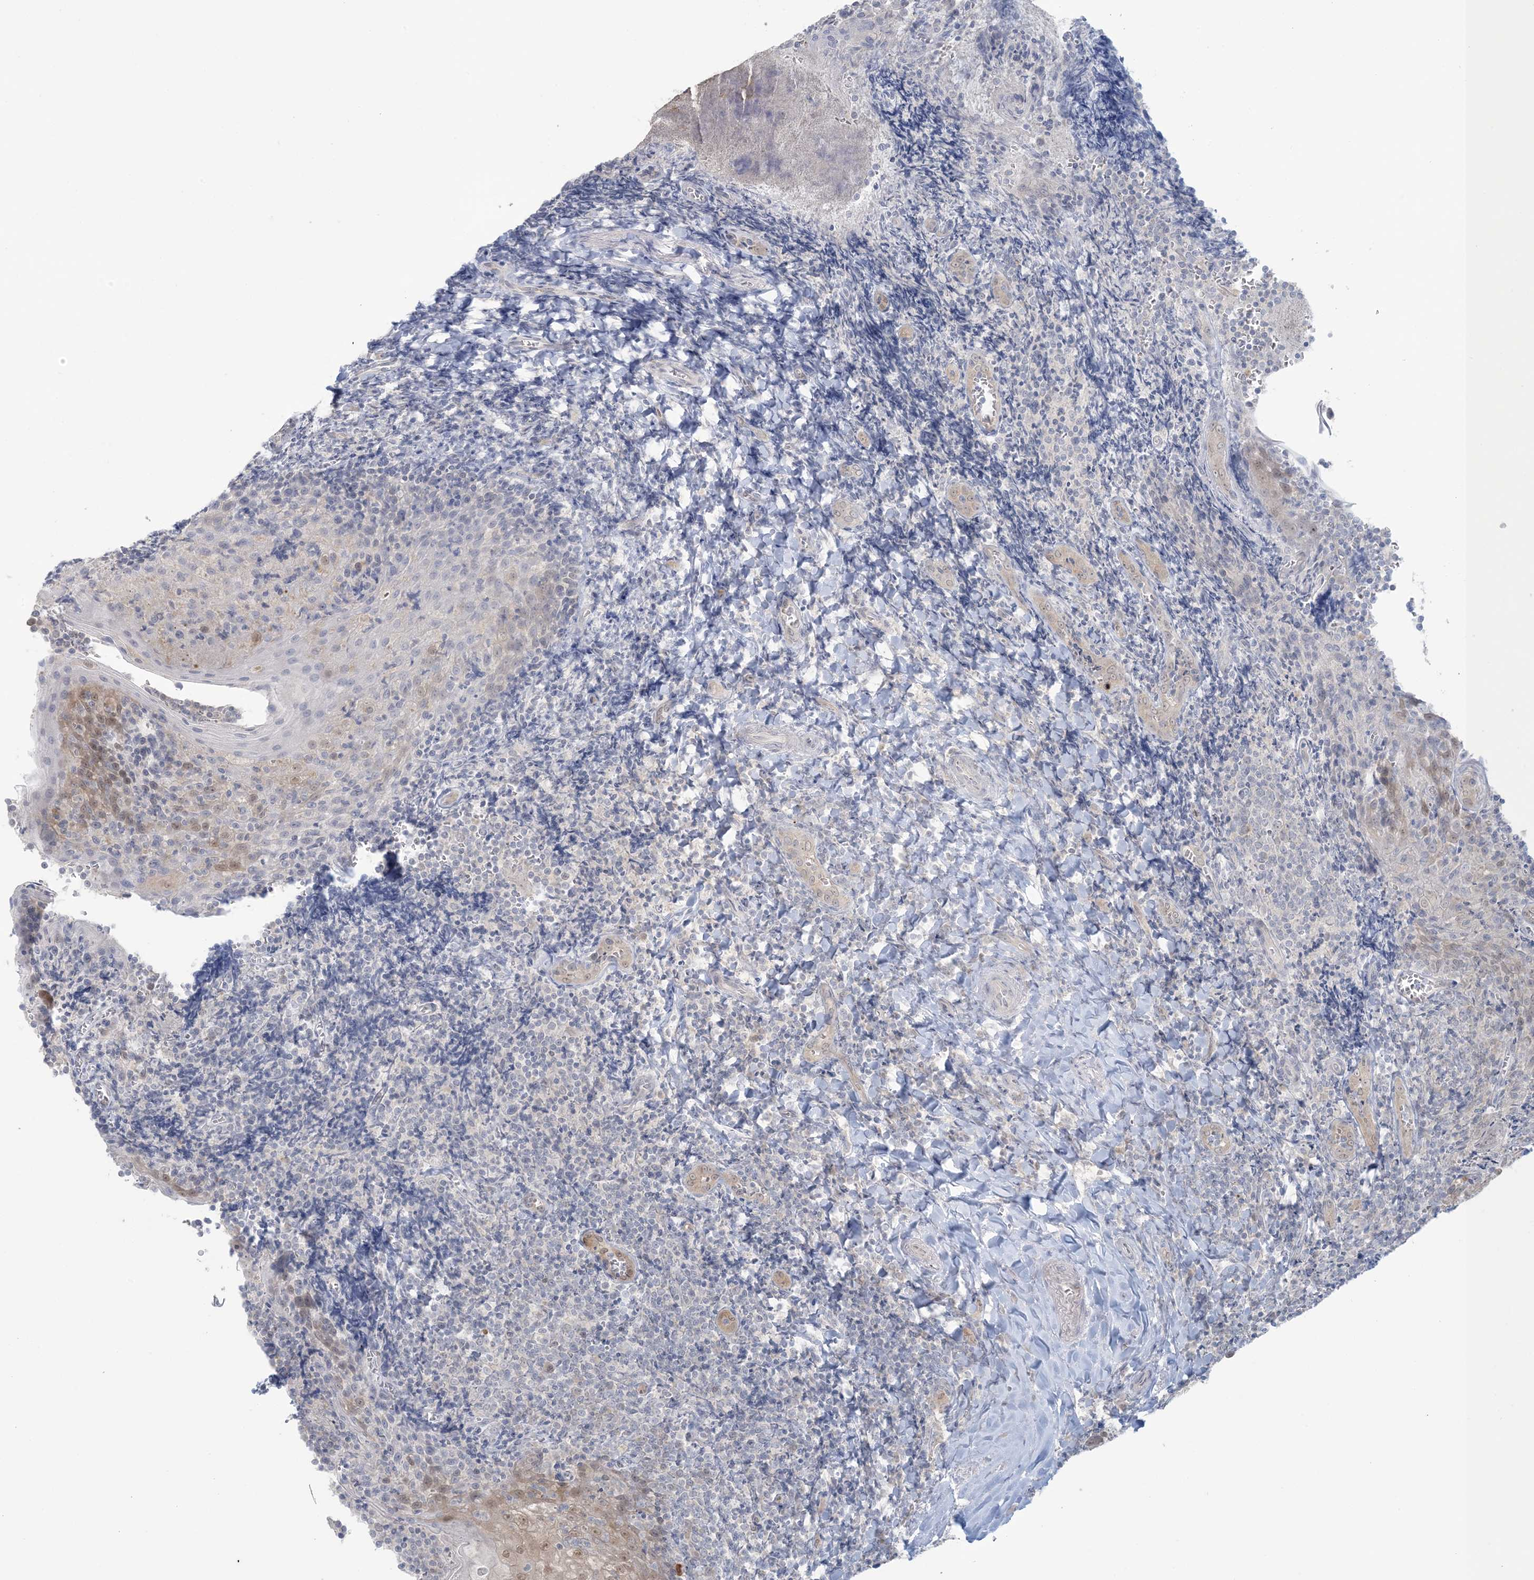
{"staining": {"intensity": "weak", "quantity": "<25%", "location": "nuclear"}, "tissue": "tonsil", "cell_type": "Germinal center cells", "image_type": "normal", "snomed": [{"axis": "morphology", "description": "Normal tissue, NOS"}, {"axis": "topography", "description": "Tonsil"}], "caption": "Immunohistochemical staining of benign tonsil shows no significant expression in germinal center cells. The staining was performed using DAB (3,3'-diaminobenzidine) to visualize the protein expression in brown, while the nuclei were stained in blue with hematoxylin (Magnification: 20x).", "gene": "NRBP2", "patient": {"sex": "male", "age": 27}}